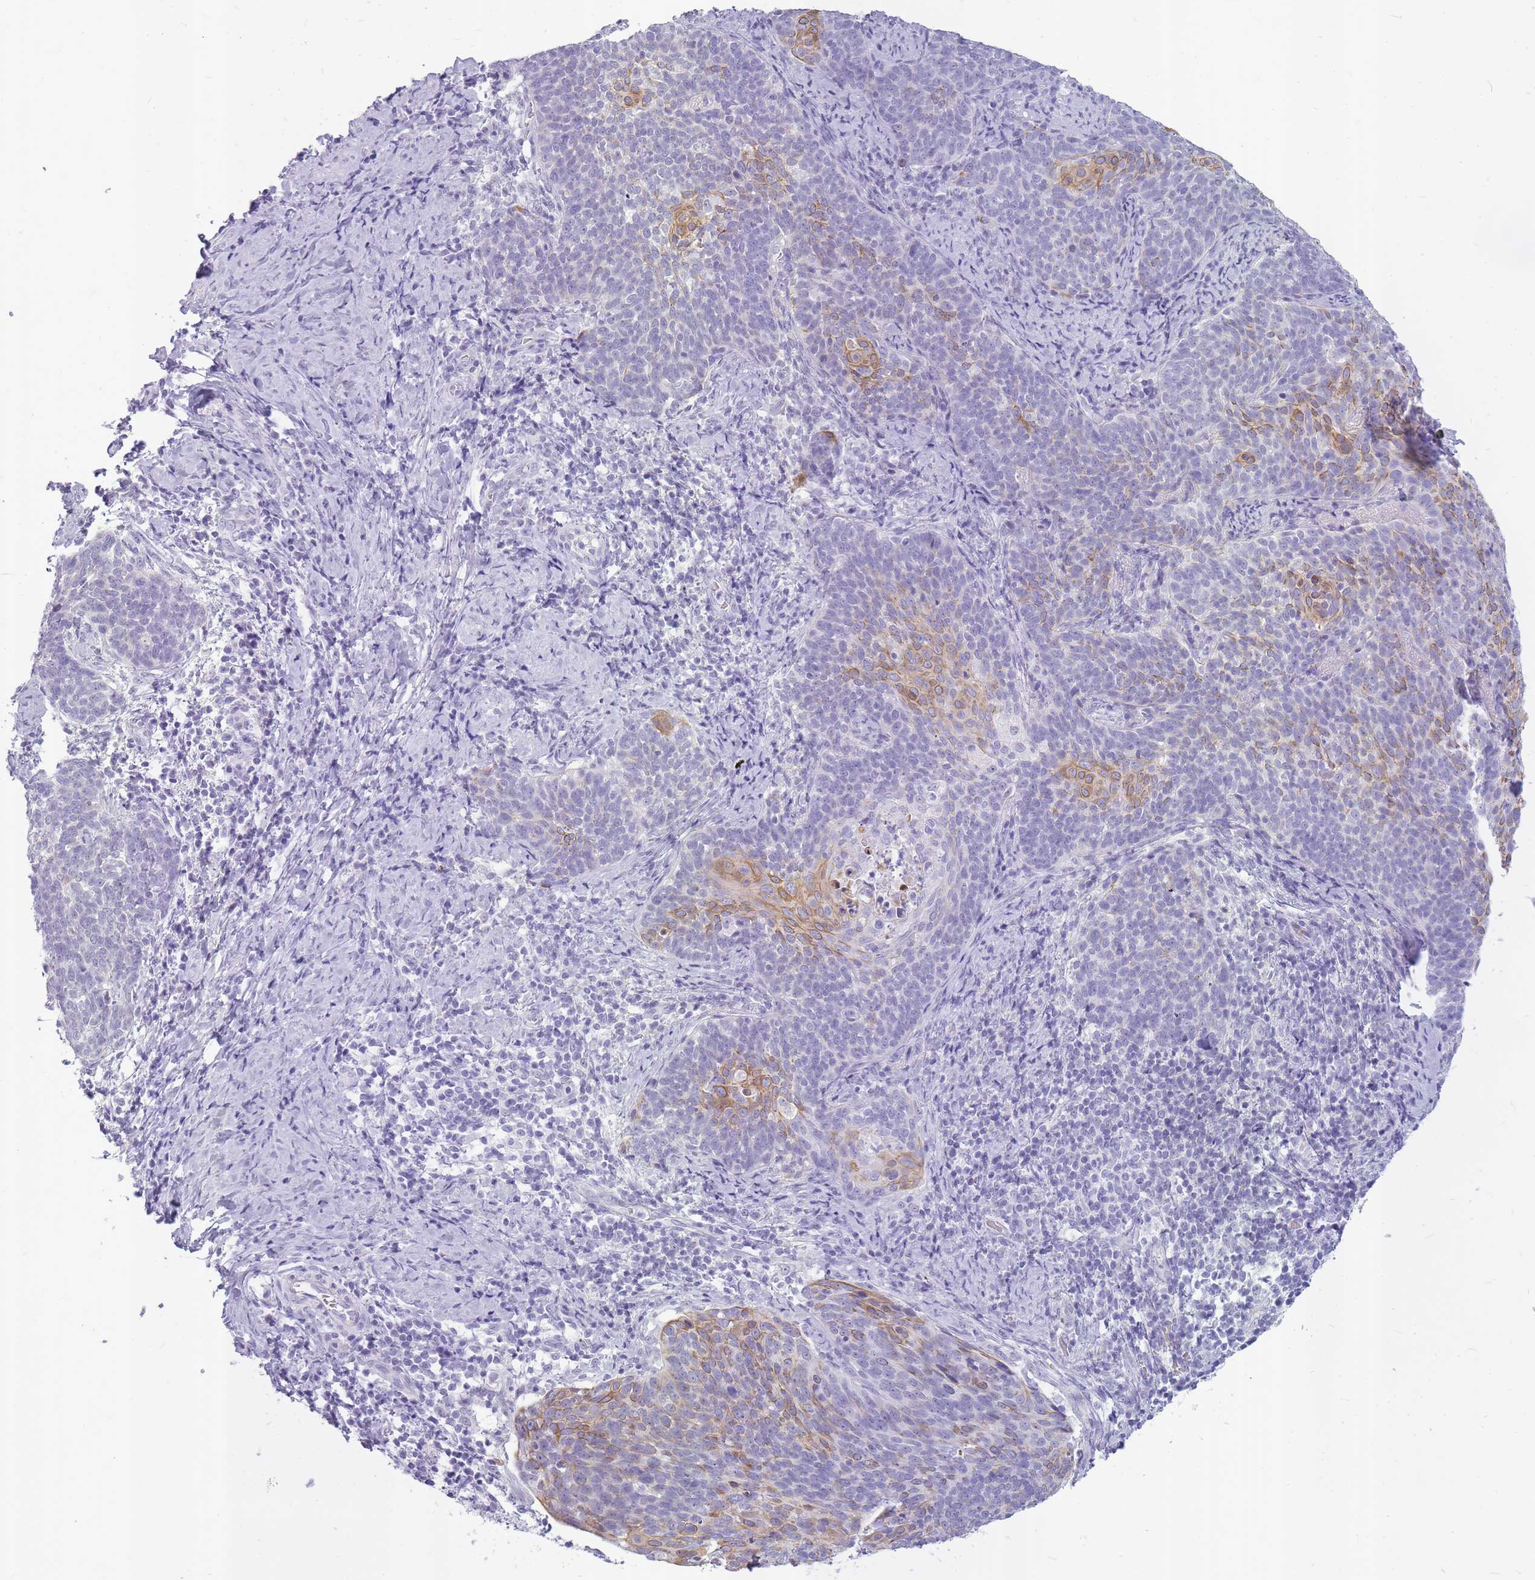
{"staining": {"intensity": "moderate", "quantity": "<25%", "location": "cytoplasmic/membranous"}, "tissue": "cervical cancer", "cell_type": "Tumor cells", "image_type": "cancer", "snomed": [{"axis": "morphology", "description": "Normal tissue, NOS"}, {"axis": "morphology", "description": "Squamous cell carcinoma, NOS"}, {"axis": "topography", "description": "Cervix"}], "caption": "Immunohistochemistry (IHC) photomicrograph of neoplastic tissue: human squamous cell carcinoma (cervical) stained using immunohistochemistry (IHC) demonstrates low levels of moderate protein expression localized specifically in the cytoplasmic/membranous of tumor cells, appearing as a cytoplasmic/membranous brown color.", "gene": "INS", "patient": {"sex": "female", "age": 39}}